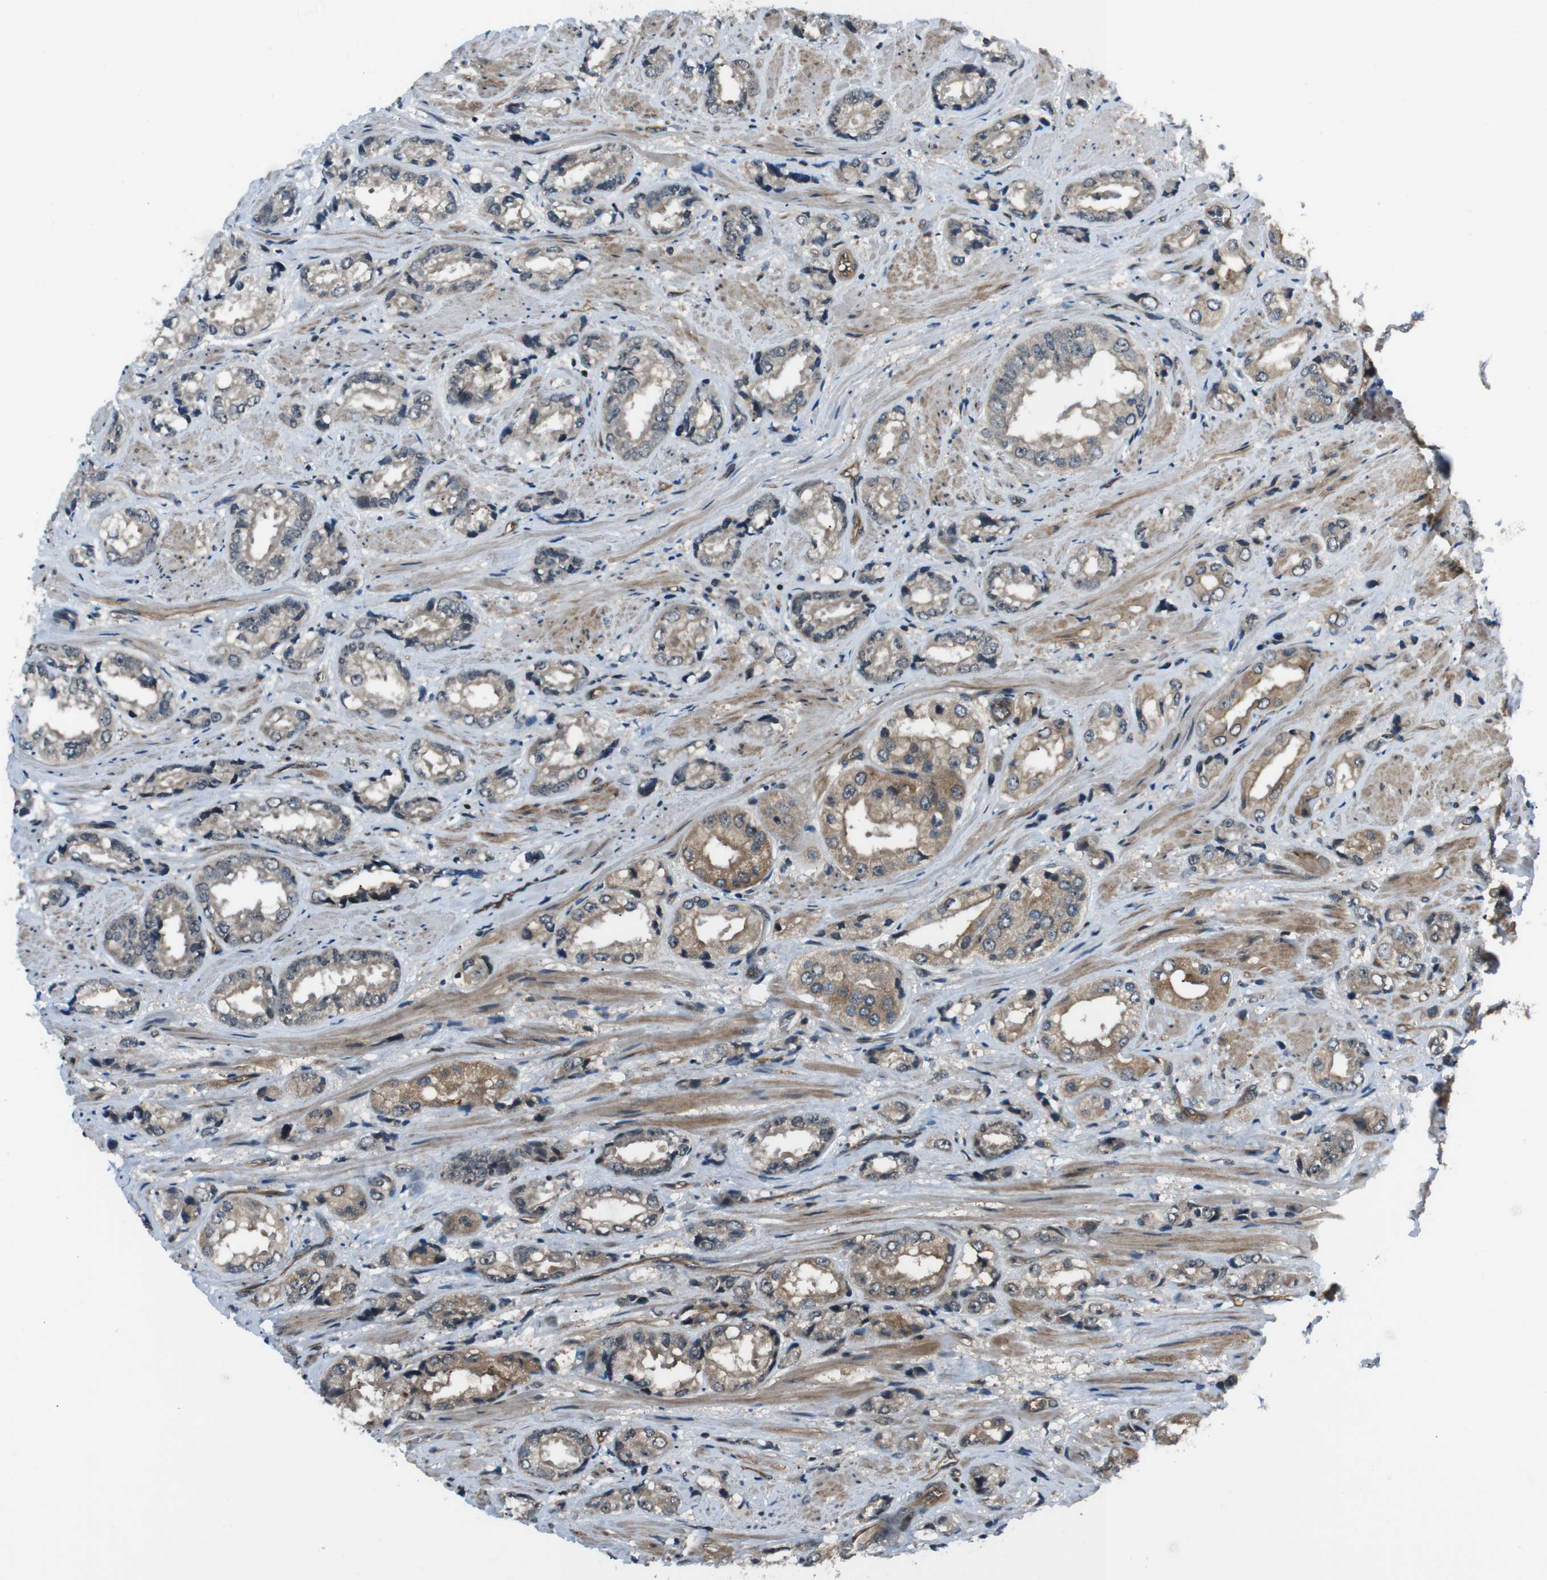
{"staining": {"intensity": "moderate", "quantity": "<25%", "location": "cytoplasmic/membranous"}, "tissue": "prostate cancer", "cell_type": "Tumor cells", "image_type": "cancer", "snomed": [{"axis": "morphology", "description": "Adenocarcinoma, High grade"}, {"axis": "topography", "description": "Prostate"}], "caption": "IHC photomicrograph of human prostate cancer (adenocarcinoma (high-grade)) stained for a protein (brown), which displays low levels of moderate cytoplasmic/membranous expression in about <25% of tumor cells.", "gene": "TIAM2", "patient": {"sex": "male", "age": 61}}